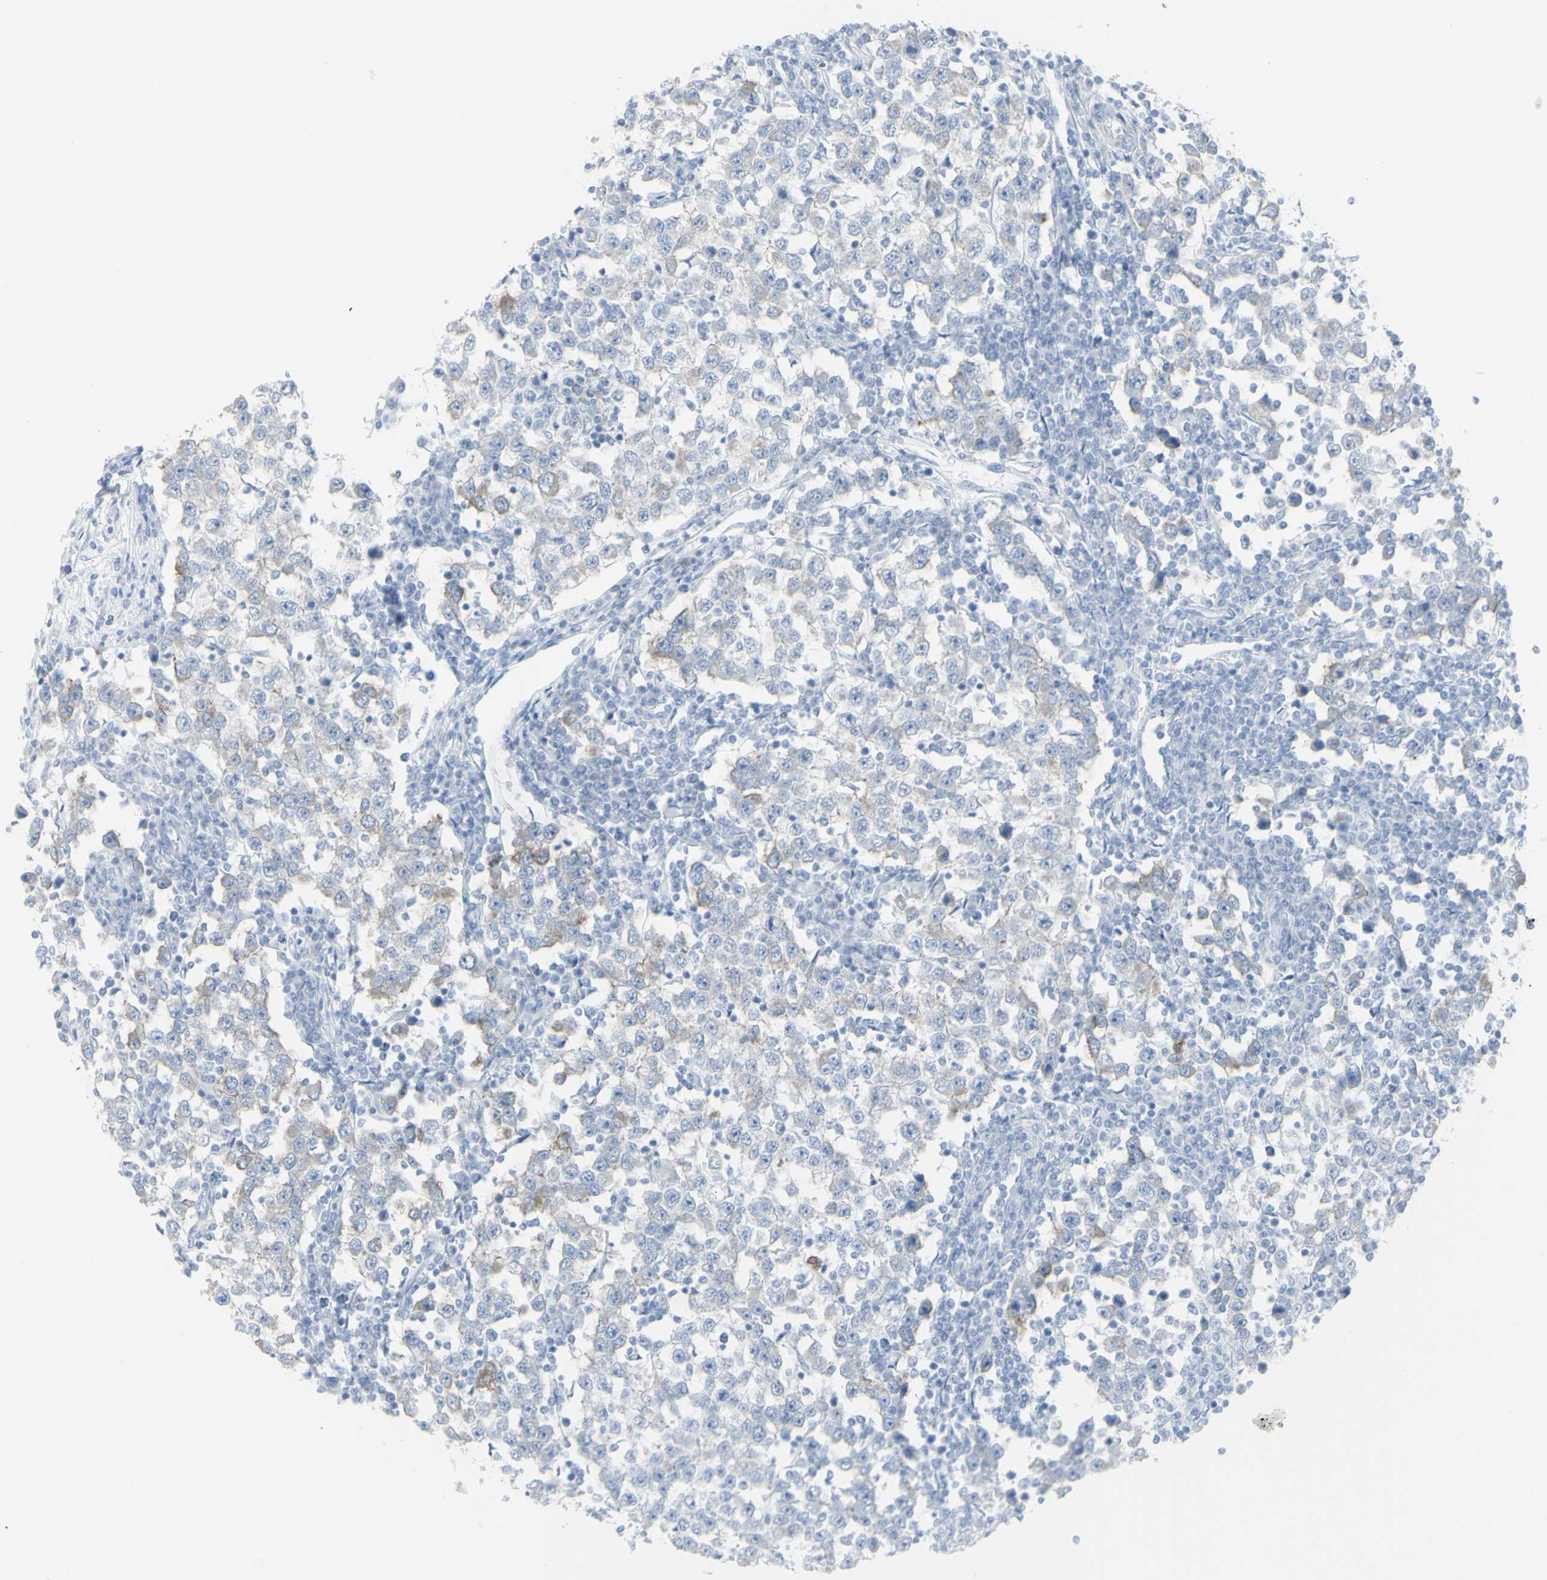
{"staining": {"intensity": "weak", "quantity": "<25%", "location": "cytoplasmic/membranous"}, "tissue": "testis cancer", "cell_type": "Tumor cells", "image_type": "cancer", "snomed": [{"axis": "morphology", "description": "Seminoma, NOS"}, {"axis": "topography", "description": "Testis"}], "caption": "Immunohistochemistry photomicrograph of human testis cancer stained for a protein (brown), which reveals no staining in tumor cells.", "gene": "ENSG00000198211", "patient": {"sex": "male", "age": 65}}